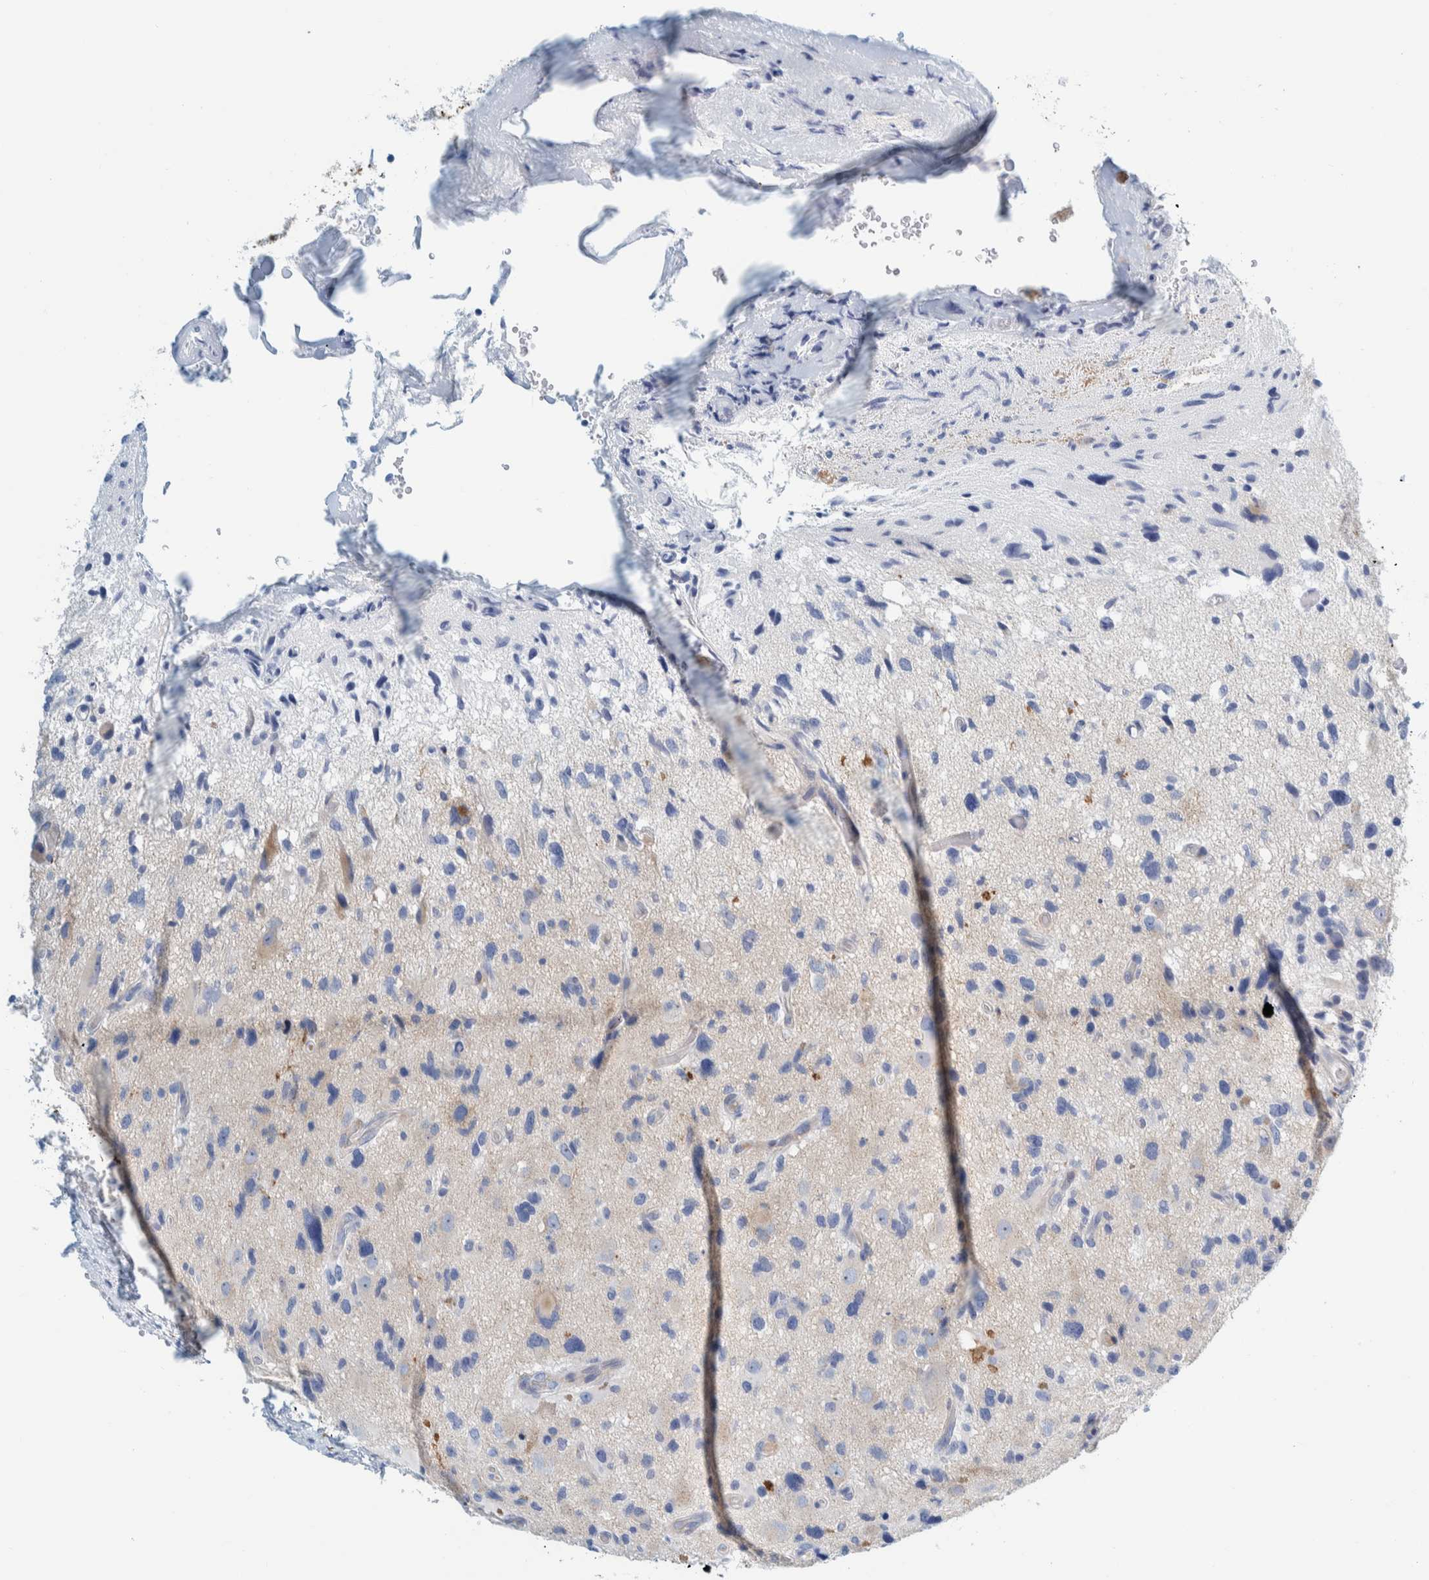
{"staining": {"intensity": "negative", "quantity": "none", "location": "none"}, "tissue": "glioma", "cell_type": "Tumor cells", "image_type": "cancer", "snomed": [{"axis": "morphology", "description": "Glioma, malignant, High grade"}, {"axis": "topography", "description": "Brain"}], "caption": "The image exhibits no staining of tumor cells in malignant high-grade glioma.", "gene": "MOG", "patient": {"sex": "male", "age": 33}}